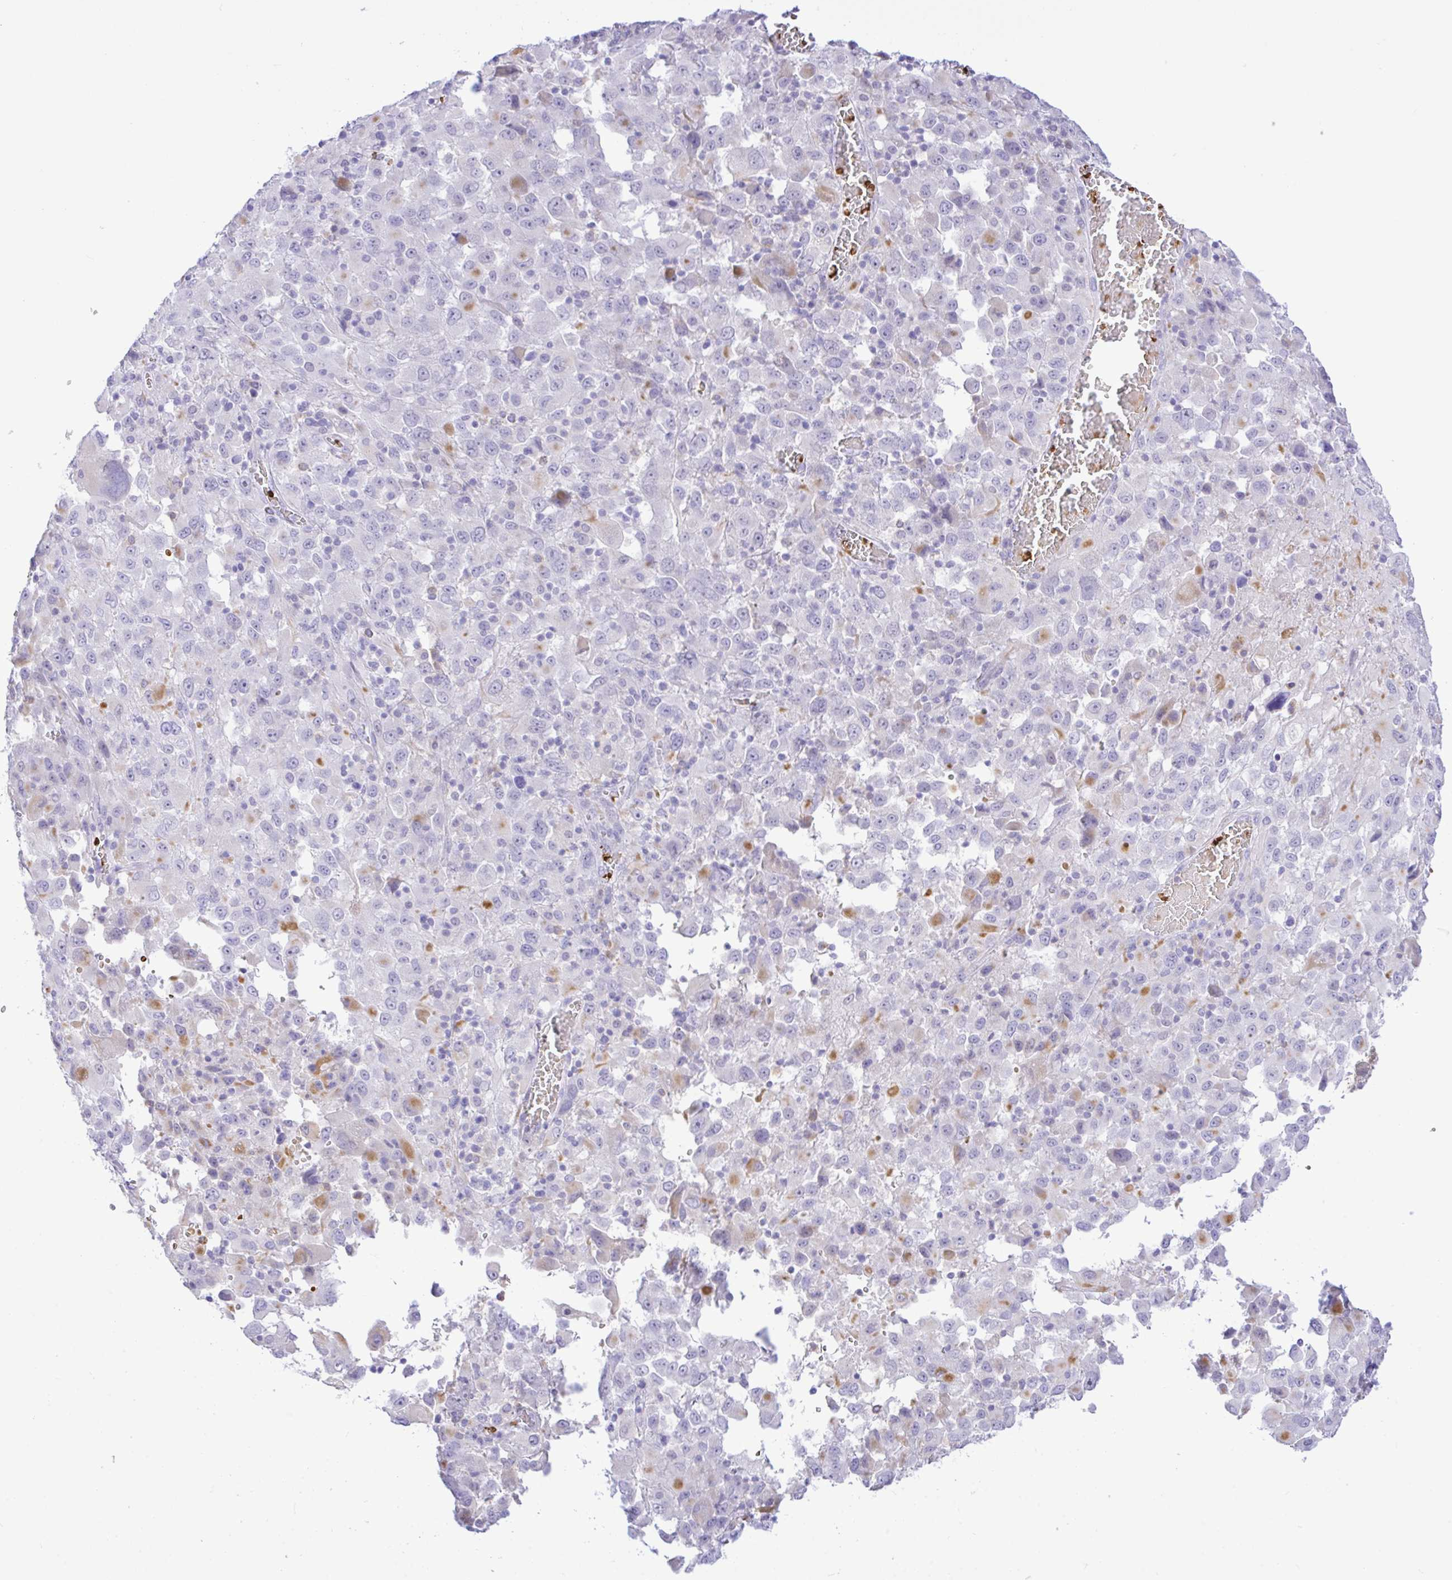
{"staining": {"intensity": "weak", "quantity": "<25%", "location": "cytoplasmic/membranous"}, "tissue": "melanoma", "cell_type": "Tumor cells", "image_type": "cancer", "snomed": [{"axis": "morphology", "description": "Malignant melanoma, Metastatic site"}, {"axis": "topography", "description": "Soft tissue"}], "caption": "The image reveals no significant staining in tumor cells of melanoma.", "gene": "ZNF221", "patient": {"sex": "male", "age": 50}}